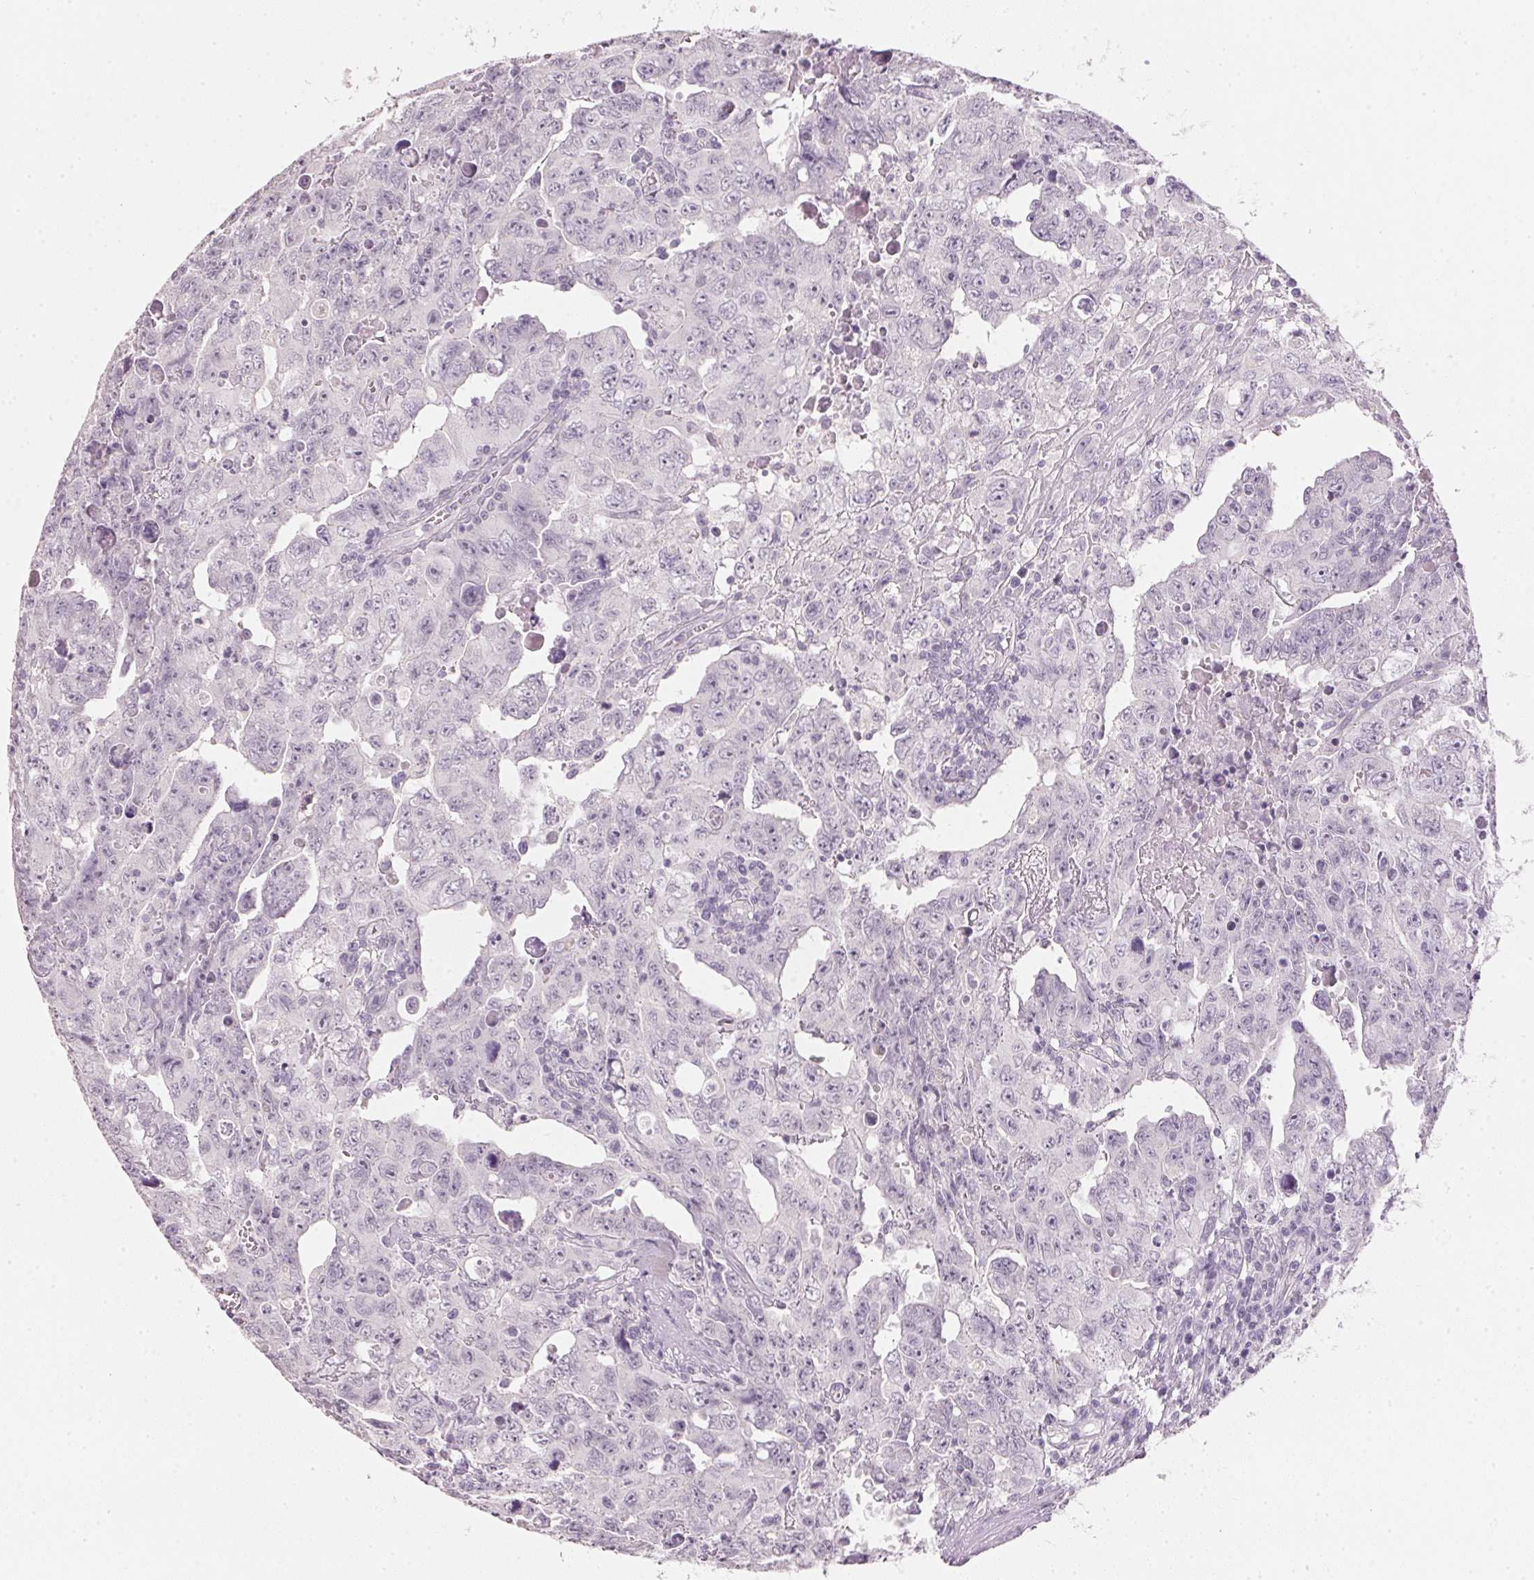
{"staining": {"intensity": "negative", "quantity": "none", "location": "none"}, "tissue": "testis cancer", "cell_type": "Tumor cells", "image_type": "cancer", "snomed": [{"axis": "morphology", "description": "Carcinoma, Embryonal, NOS"}, {"axis": "topography", "description": "Testis"}], "caption": "Immunohistochemical staining of human testis cancer displays no significant staining in tumor cells.", "gene": "IGFBP1", "patient": {"sex": "male", "age": 24}}